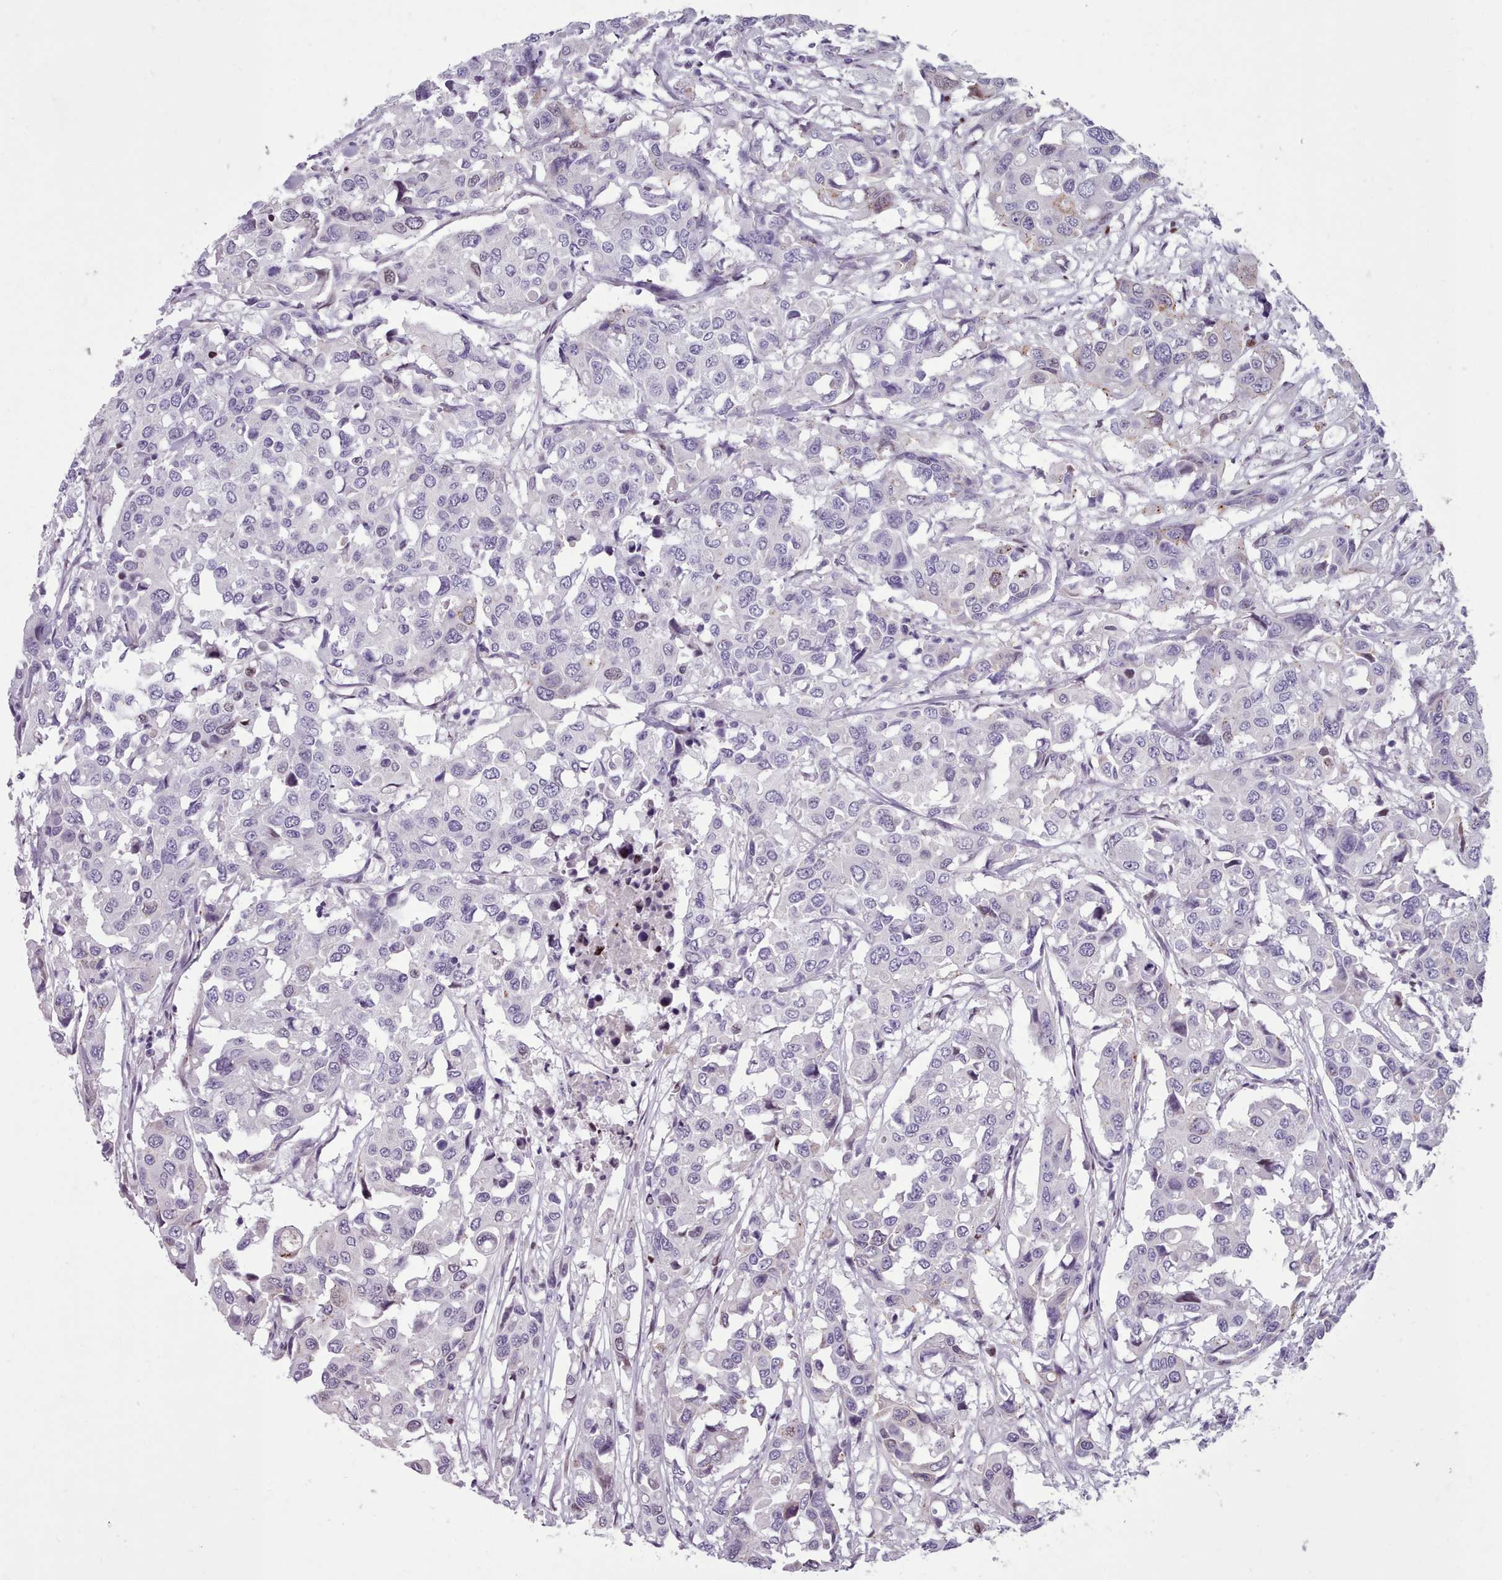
{"staining": {"intensity": "negative", "quantity": "none", "location": "none"}, "tissue": "colorectal cancer", "cell_type": "Tumor cells", "image_type": "cancer", "snomed": [{"axis": "morphology", "description": "Adenocarcinoma, NOS"}, {"axis": "topography", "description": "Colon"}], "caption": "Tumor cells are negative for protein expression in human adenocarcinoma (colorectal). (DAB (3,3'-diaminobenzidine) immunohistochemistry (IHC) with hematoxylin counter stain).", "gene": "KCNT2", "patient": {"sex": "male", "age": 77}}